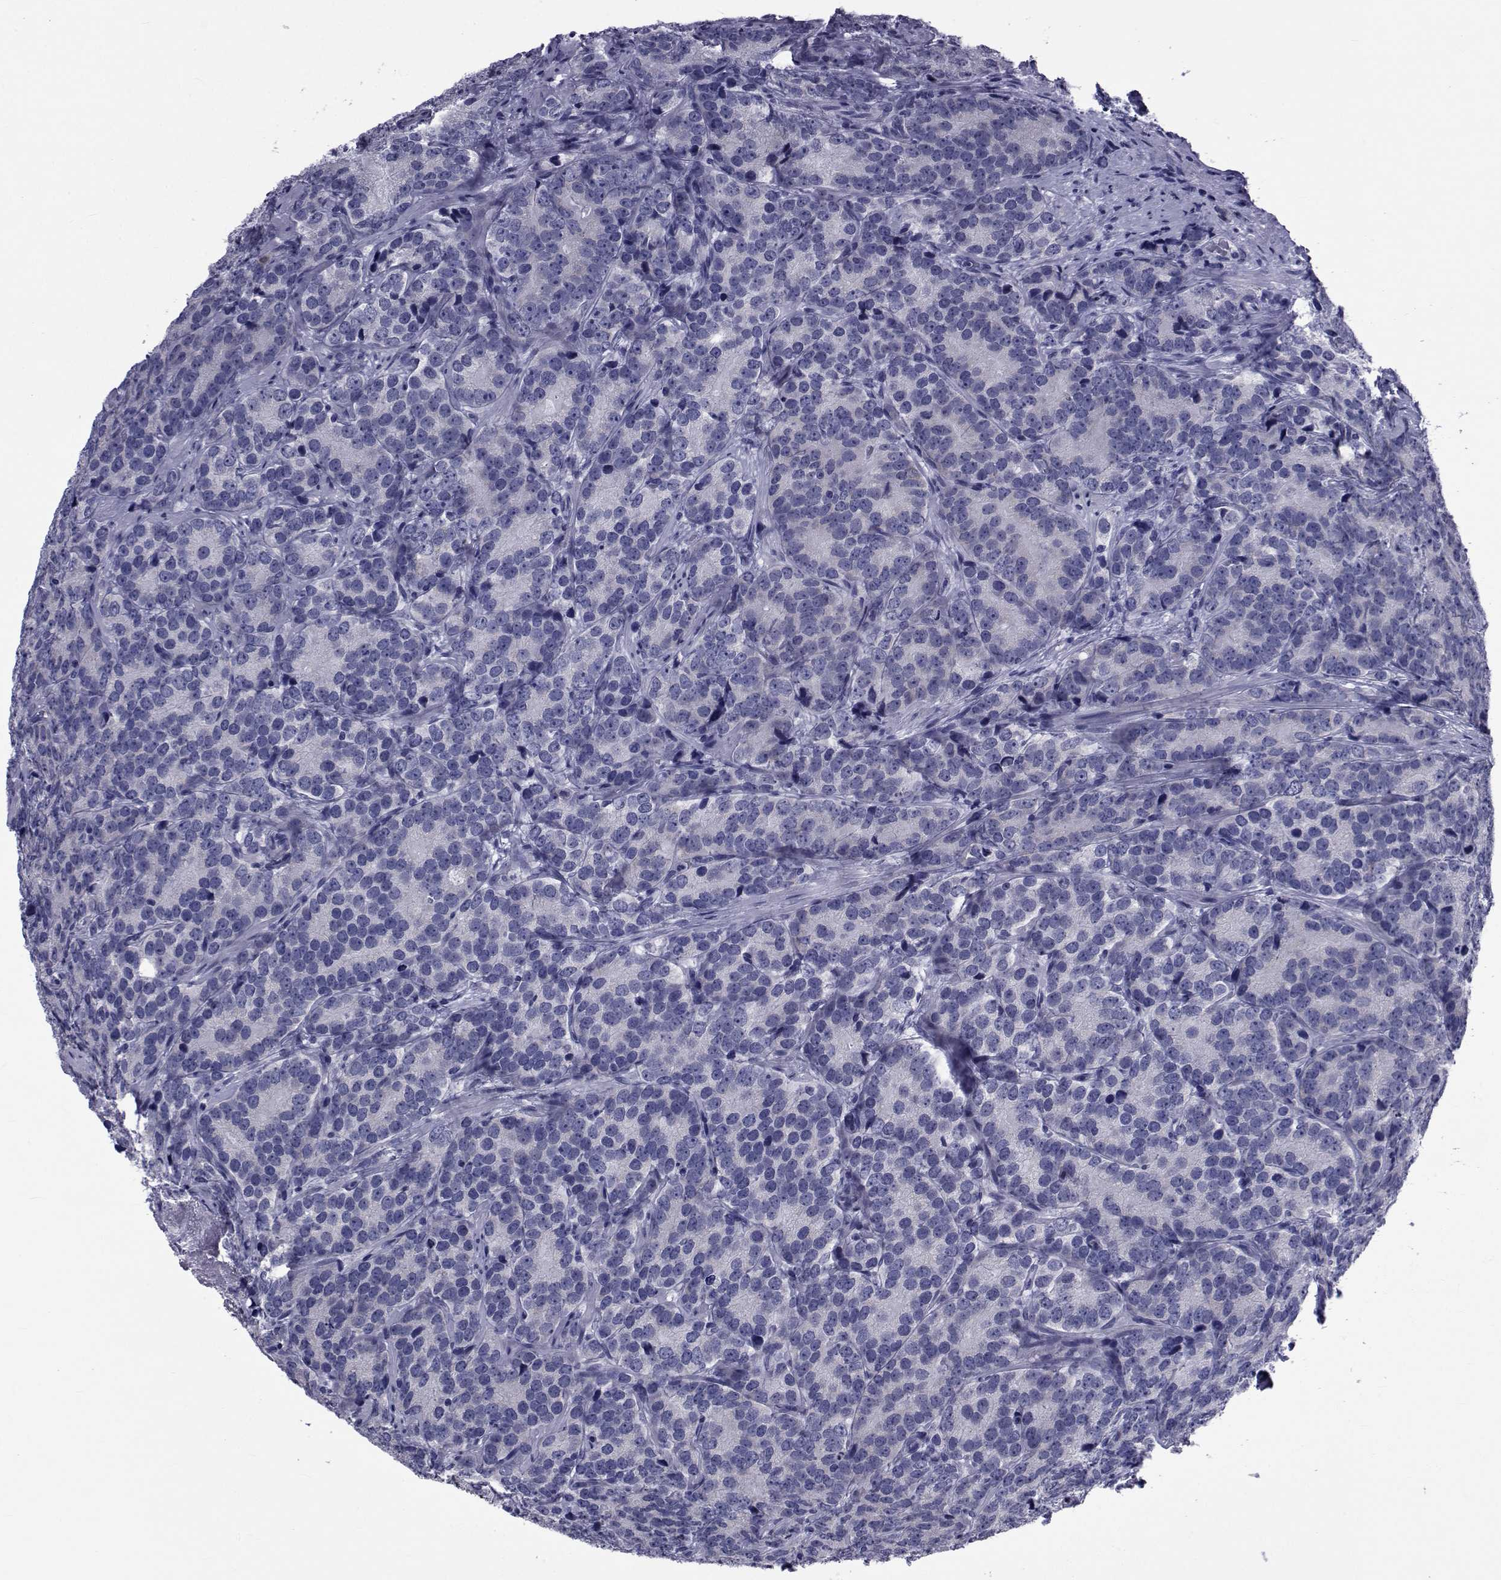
{"staining": {"intensity": "negative", "quantity": "none", "location": "none"}, "tissue": "prostate cancer", "cell_type": "Tumor cells", "image_type": "cancer", "snomed": [{"axis": "morphology", "description": "Adenocarcinoma, NOS"}, {"axis": "topography", "description": "Prostate"}], "caption": "Histopathology image shows no significant protein staining in tumor cells of adenocarcinoma (prostate).", "gene": "GKAP1", "patient": {"sex": "male", "age": 71}}